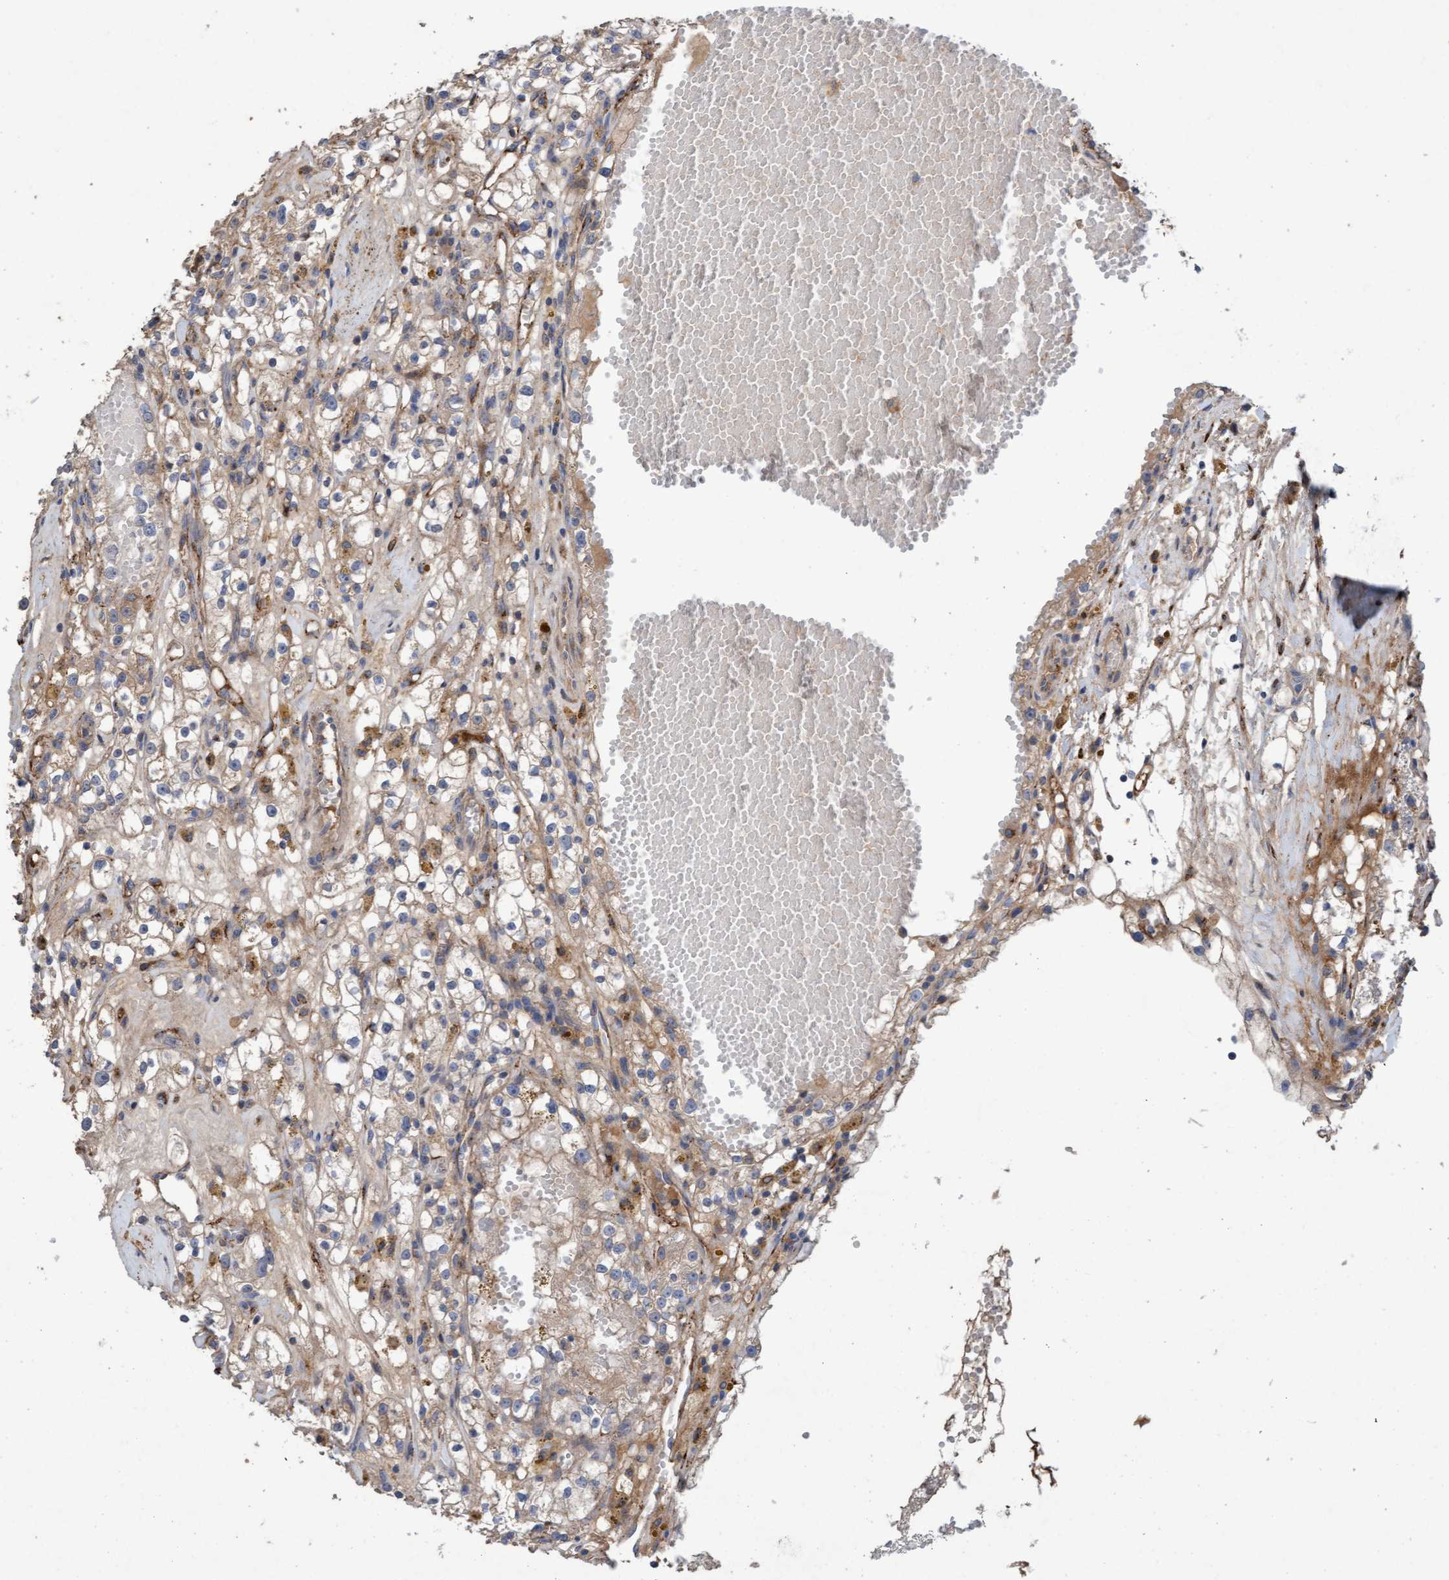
{"staining": {"intensity": "weak", "quantity": "25%-75%", "location": "cytoplasmic/membranous"}, "tissue": "renal cancer", "cell_type": "Tumor cells", "image_type": "cancer", "snomed": [{"axis": "morphology", "description": "Adenocarcinoma, NOS"}, {"axis": "topography", "description": "Kidney"}], "caption": "Tumor cells reveal weak cytoplasmic/membranous positivity in about 25%-75% of cells in renal adenocarcinoma. The protein is shown in brown color, while the nuclei are stained blue.", "gene": "DDHD2", "patient": {"sex": "male", "age": 56}}